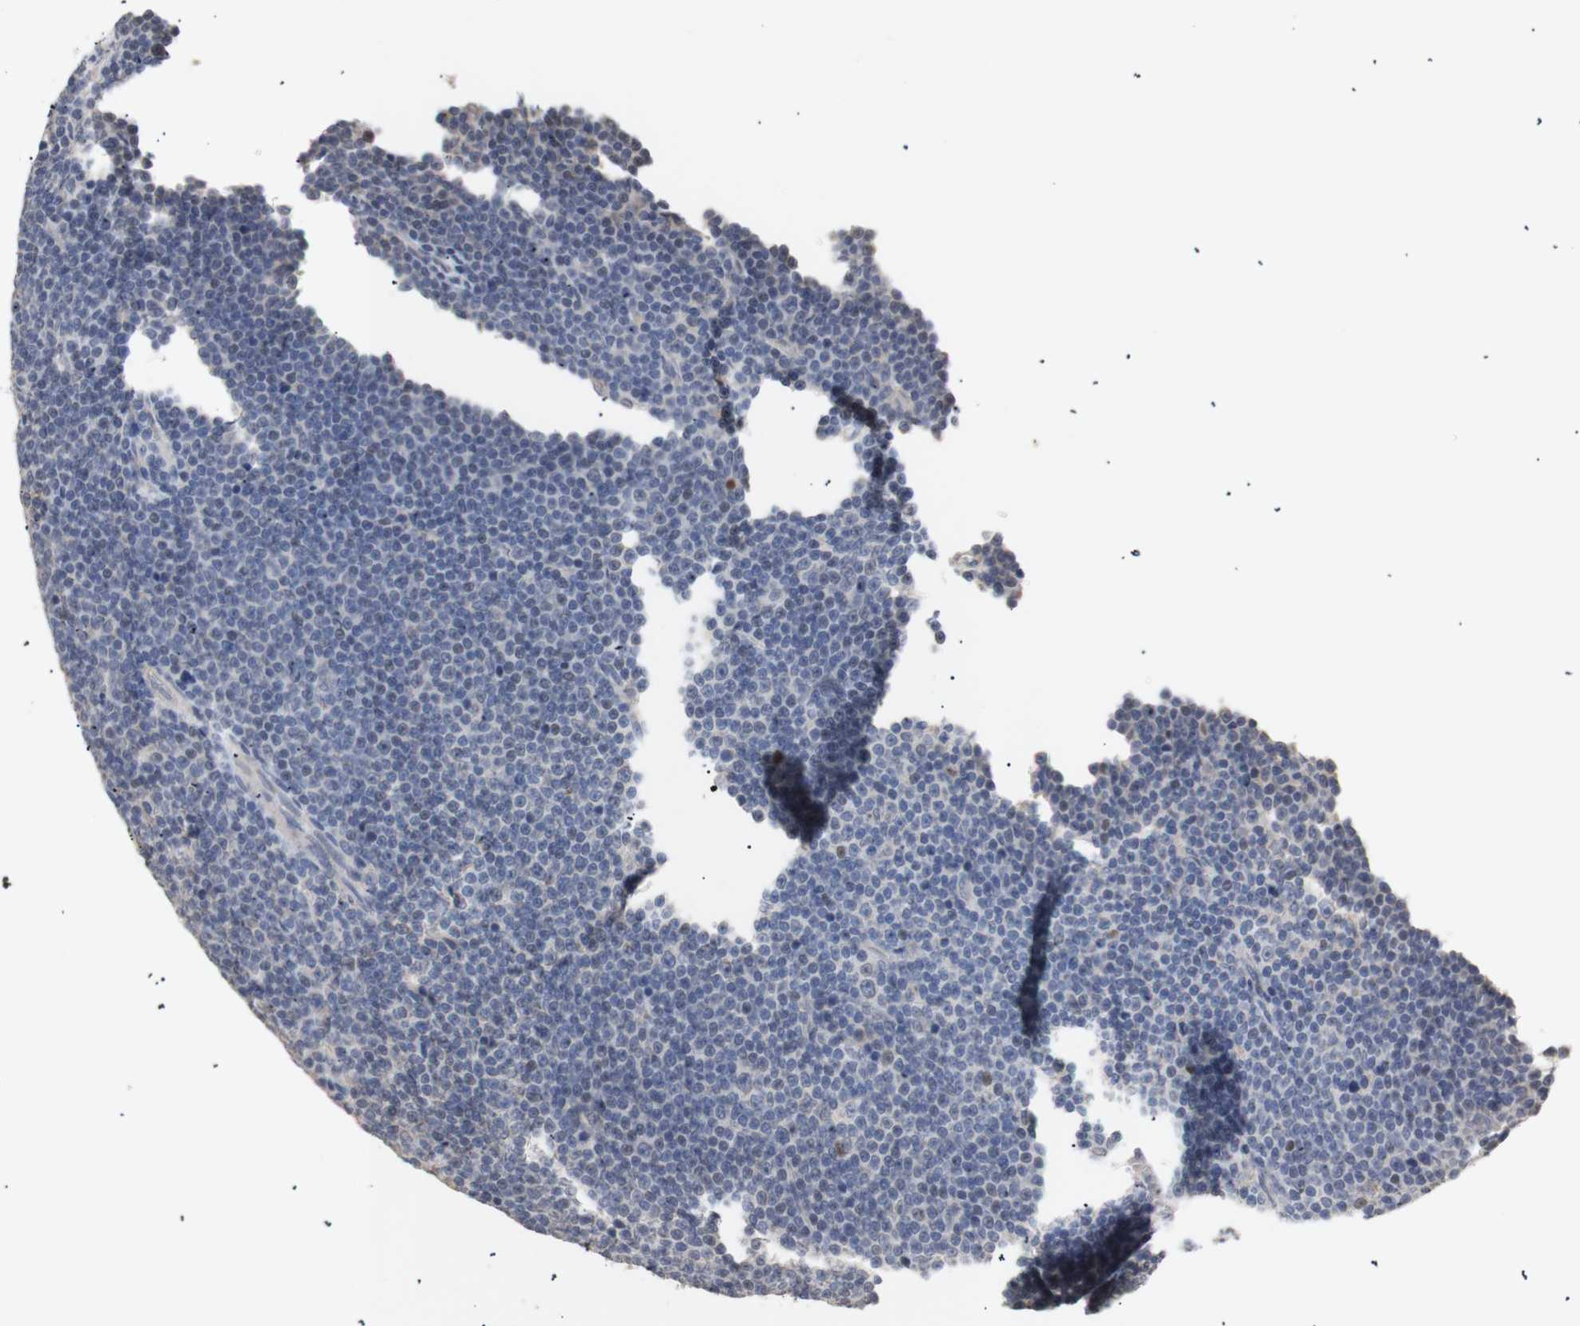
{"staining": {"intensity": "negative", "quantity": "none", "location": "none"}, "tissue": "lymphoma", "cell_type": "Tumor cells", "image_type": "cancer", "snomed": [{"axis": "morphology", "description": "Malignant lymphoma, non-Hodgkin's type, Low grade"}, {"axis": "topography", "description": "Lymph node"}], "caption": "Immunohistochemical staining of human malignant lymphoma, non-Hodgkin's type (low-grade) shows no significant staining in tumor cells.", "gene": "FOSB", "patient": {"sex": "female", "age": 67}}